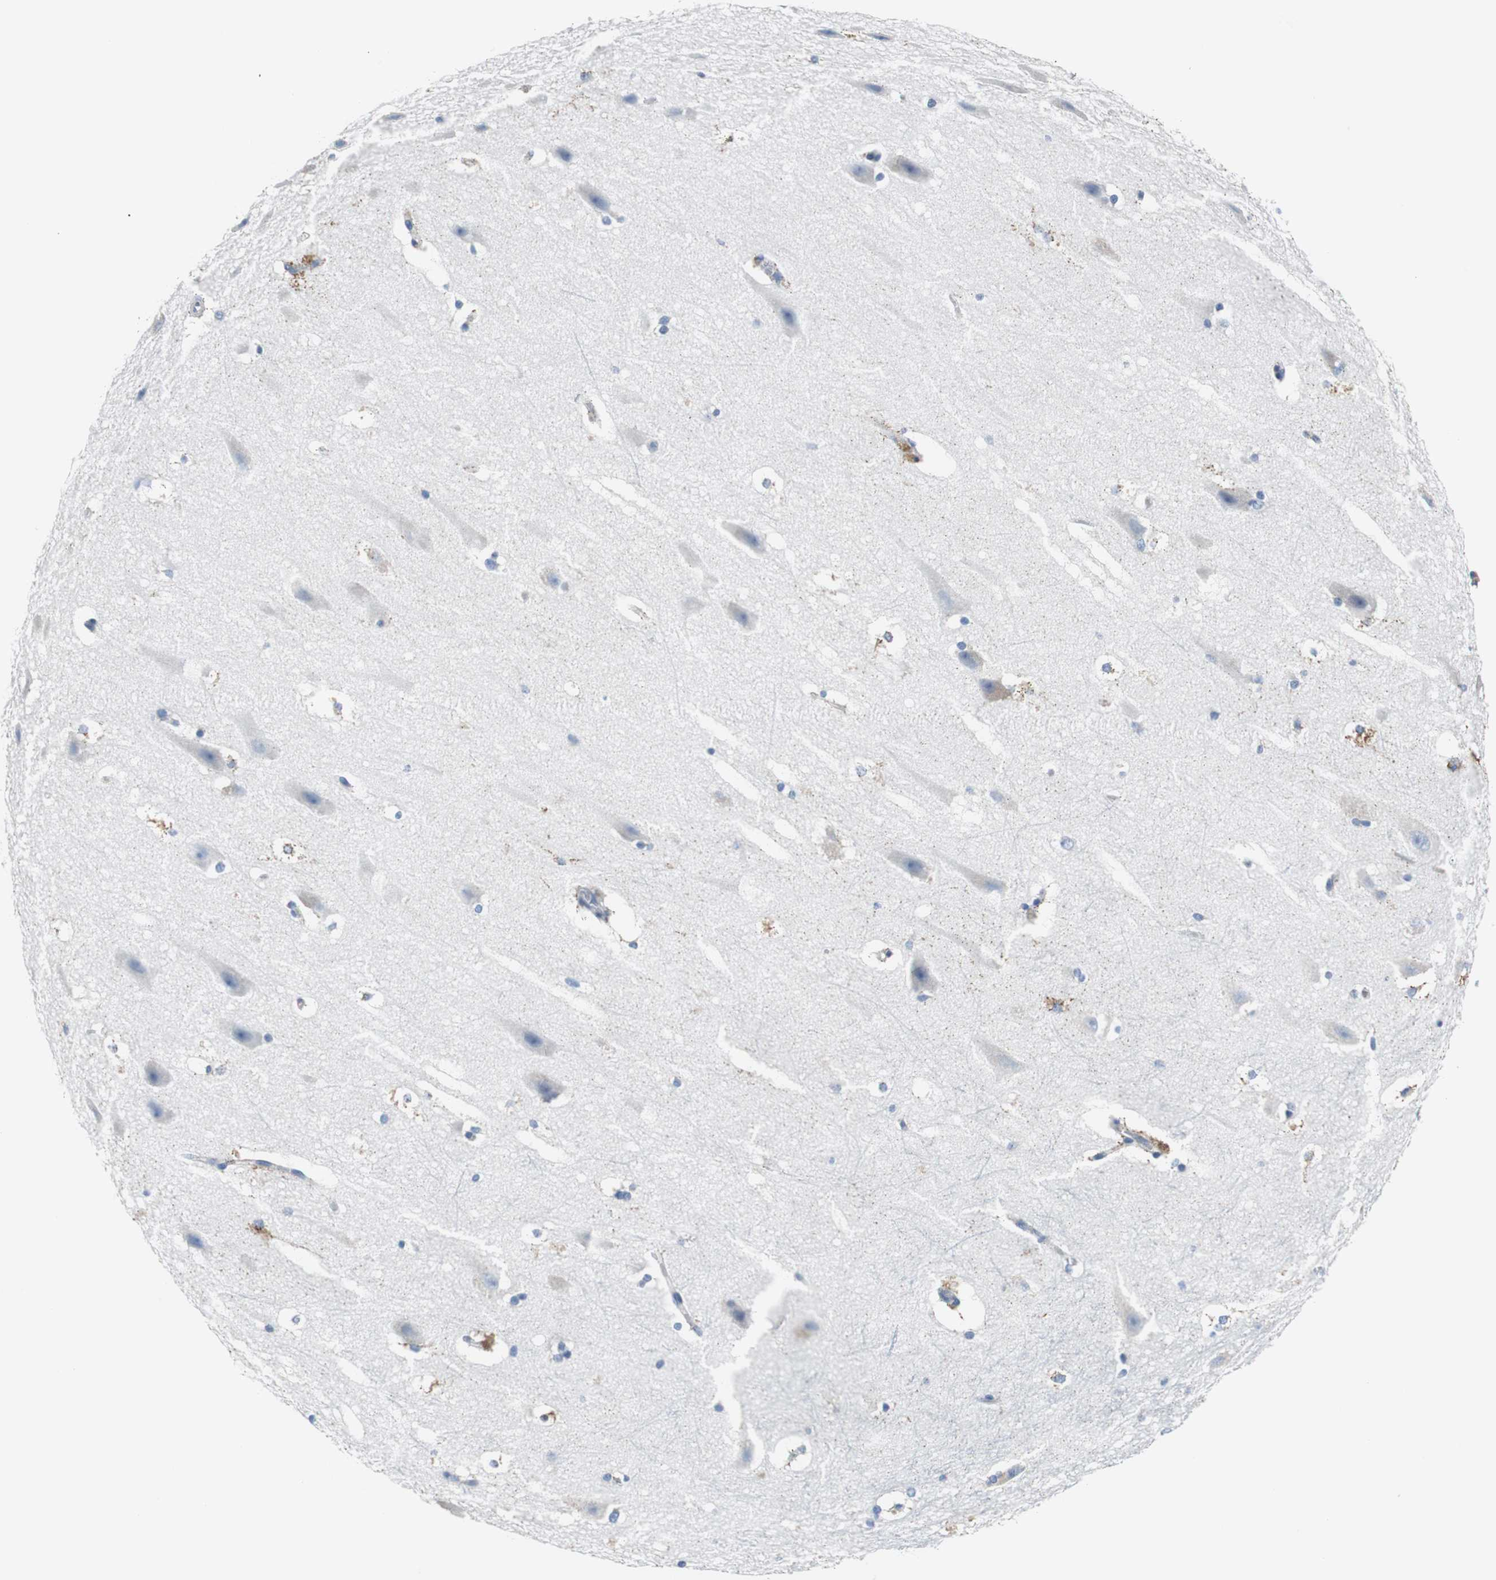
{"staining": {"intensity": "negative", "quantity": "none", "location": "none"}, "tissue": "hippocampus", "cell_type": "Glial cells", "image_type": "normal", "snomed": [{"axis": "morphology", "description": "Normal tissue, NOS"}, {"axis": "topography", "description": "Hippocampus"}], "caption": "Glial cells are negative for brown protein staining in unremarkable hippocampus. (Brightfield microscopy of DAB immunohistochemistry (IHC) at high magnification).", "gene": "VAMP8", "patient": {"sex": "female", "age": 19}}